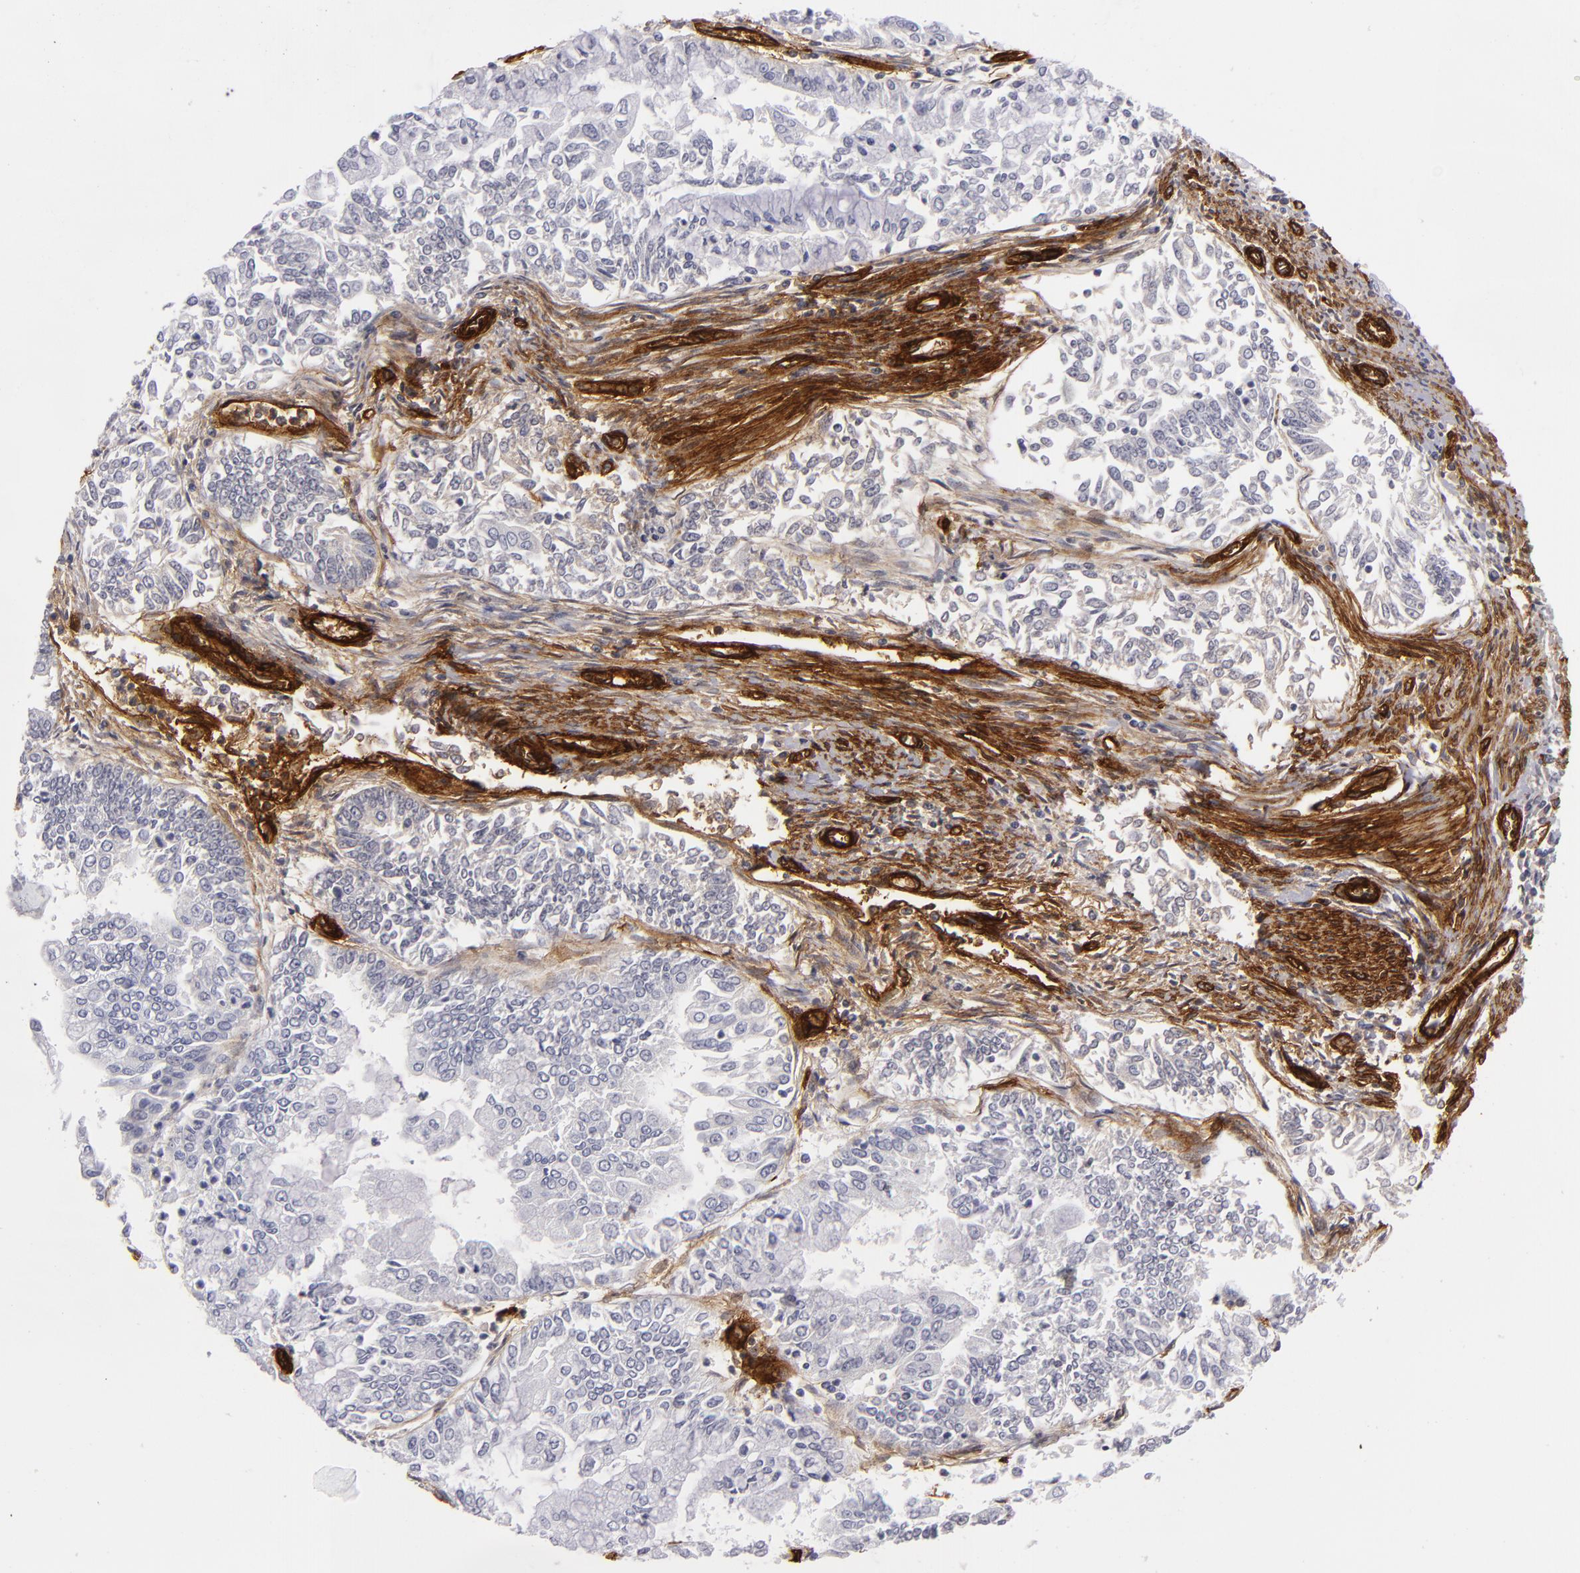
{"staining": {"intensity": "negative", "quantity": "none", "location": "none"}, "tissue": "endometrial cancer", "cell_type": "Tumor cells", "image_type": "cancer", "snomed": [{"axis": "morphology", "description": "Adenocarcinoma, NOS"}, {"axis": "topography", "description": "Endometrium"}], "caption": "Immunohistochemistry (IHC) histopathology image of adenocarcinoma (endometrial) stained for a protein (brown), which reveals no staining in tumor cells.", "gene": "MCAM", "patient": {"sex": "female", "age": 75}}